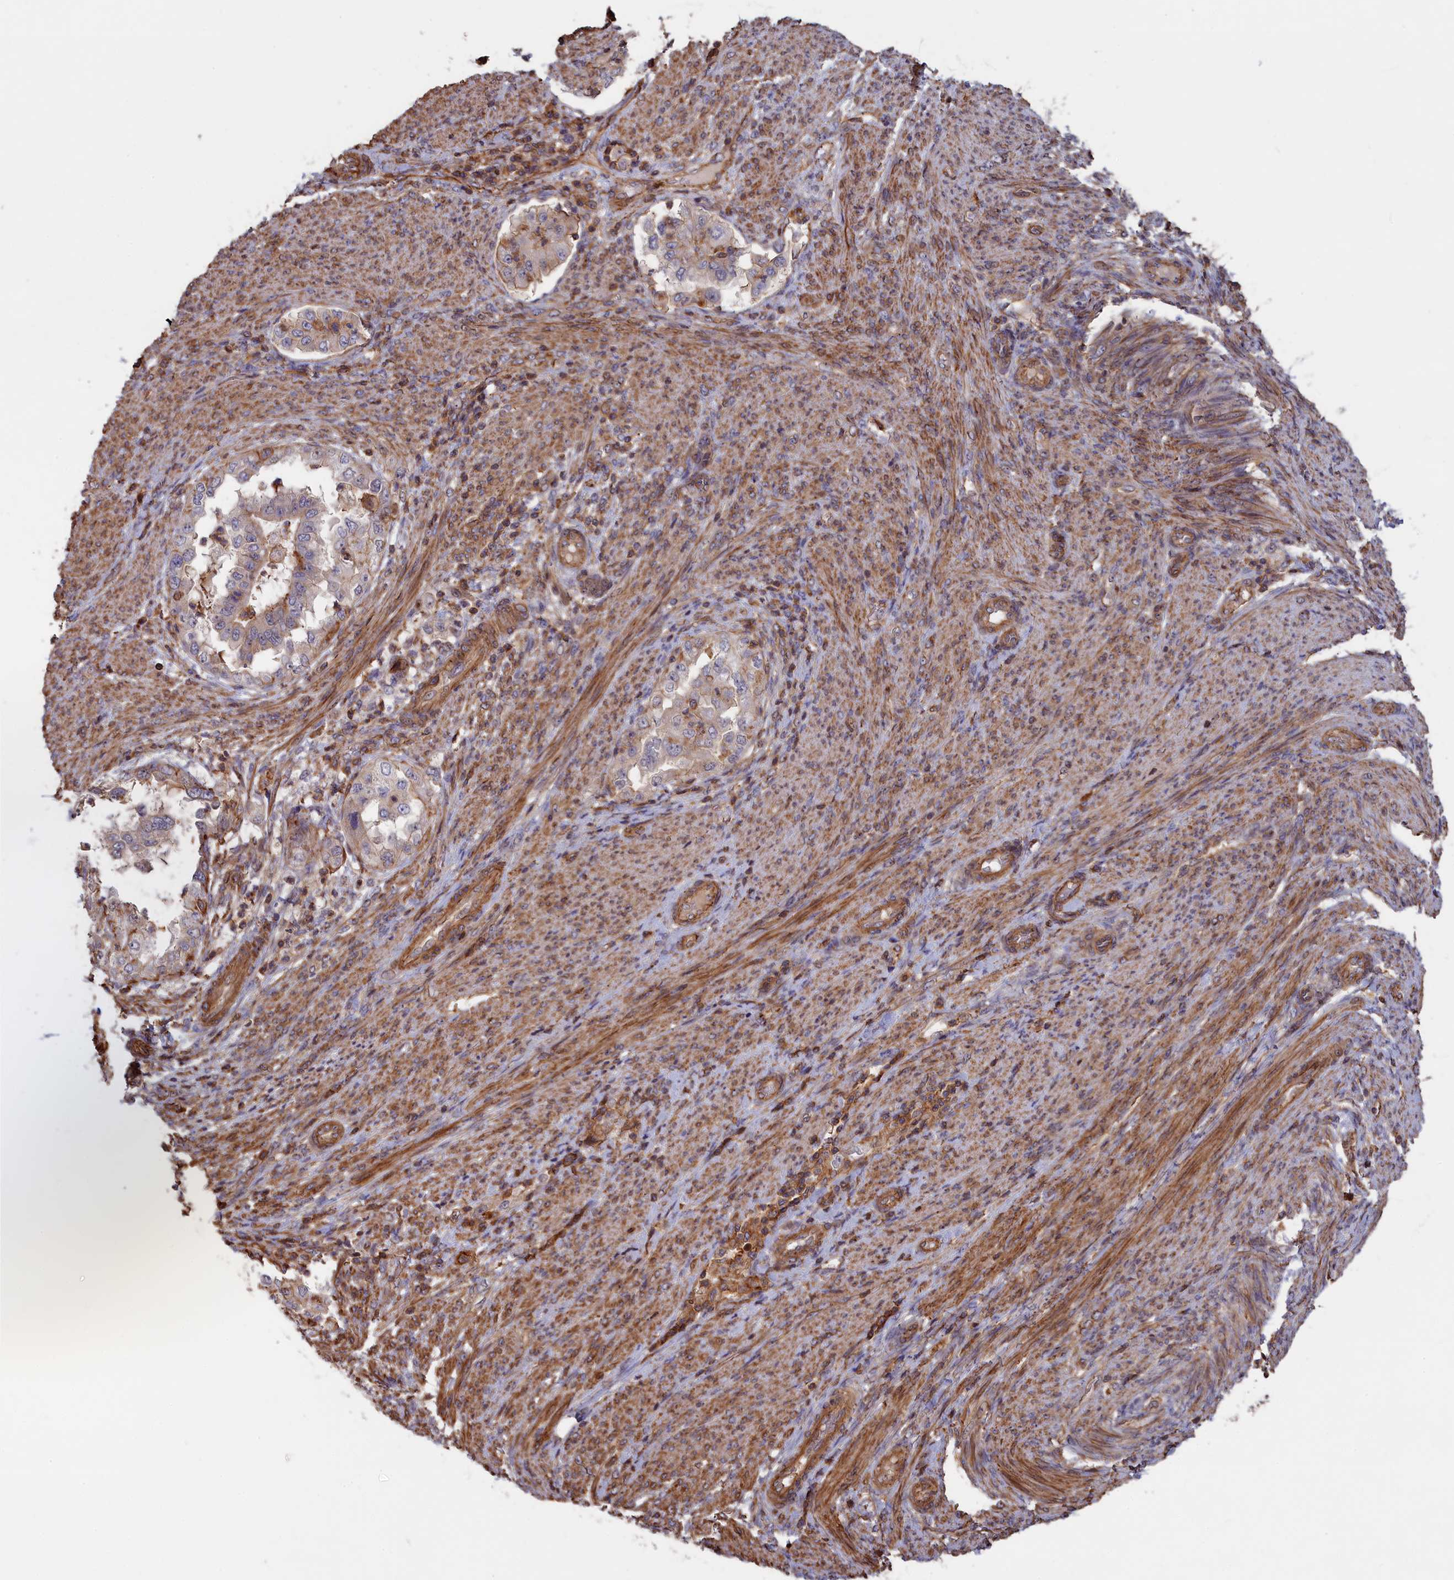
{"staining": {"intensity": "weak", "quantity": "<25%", "location": "cytoplasmic/membranous"}, "tissue": "endometrial cancer", "cell_type": "Tumor cells", "image_type": "cancer", "snomed": [{"axis": "morphology", "description": "Adenocarcinoma, NOS"}, {"axis": "topography", "description": "Endometrium"}], "caption": "There is no significant staining in tumor cells of endometrial adenocarcinoma. The staining was performed using DAB (3,3'-diaminobenzidine) to visualize the protein expression in brown, while the nuclei were stained in blue with hematoxylin (Magnification: 20x).", "gene": "ANKRD27", "patient": {"sex": "female", "age": 85}}